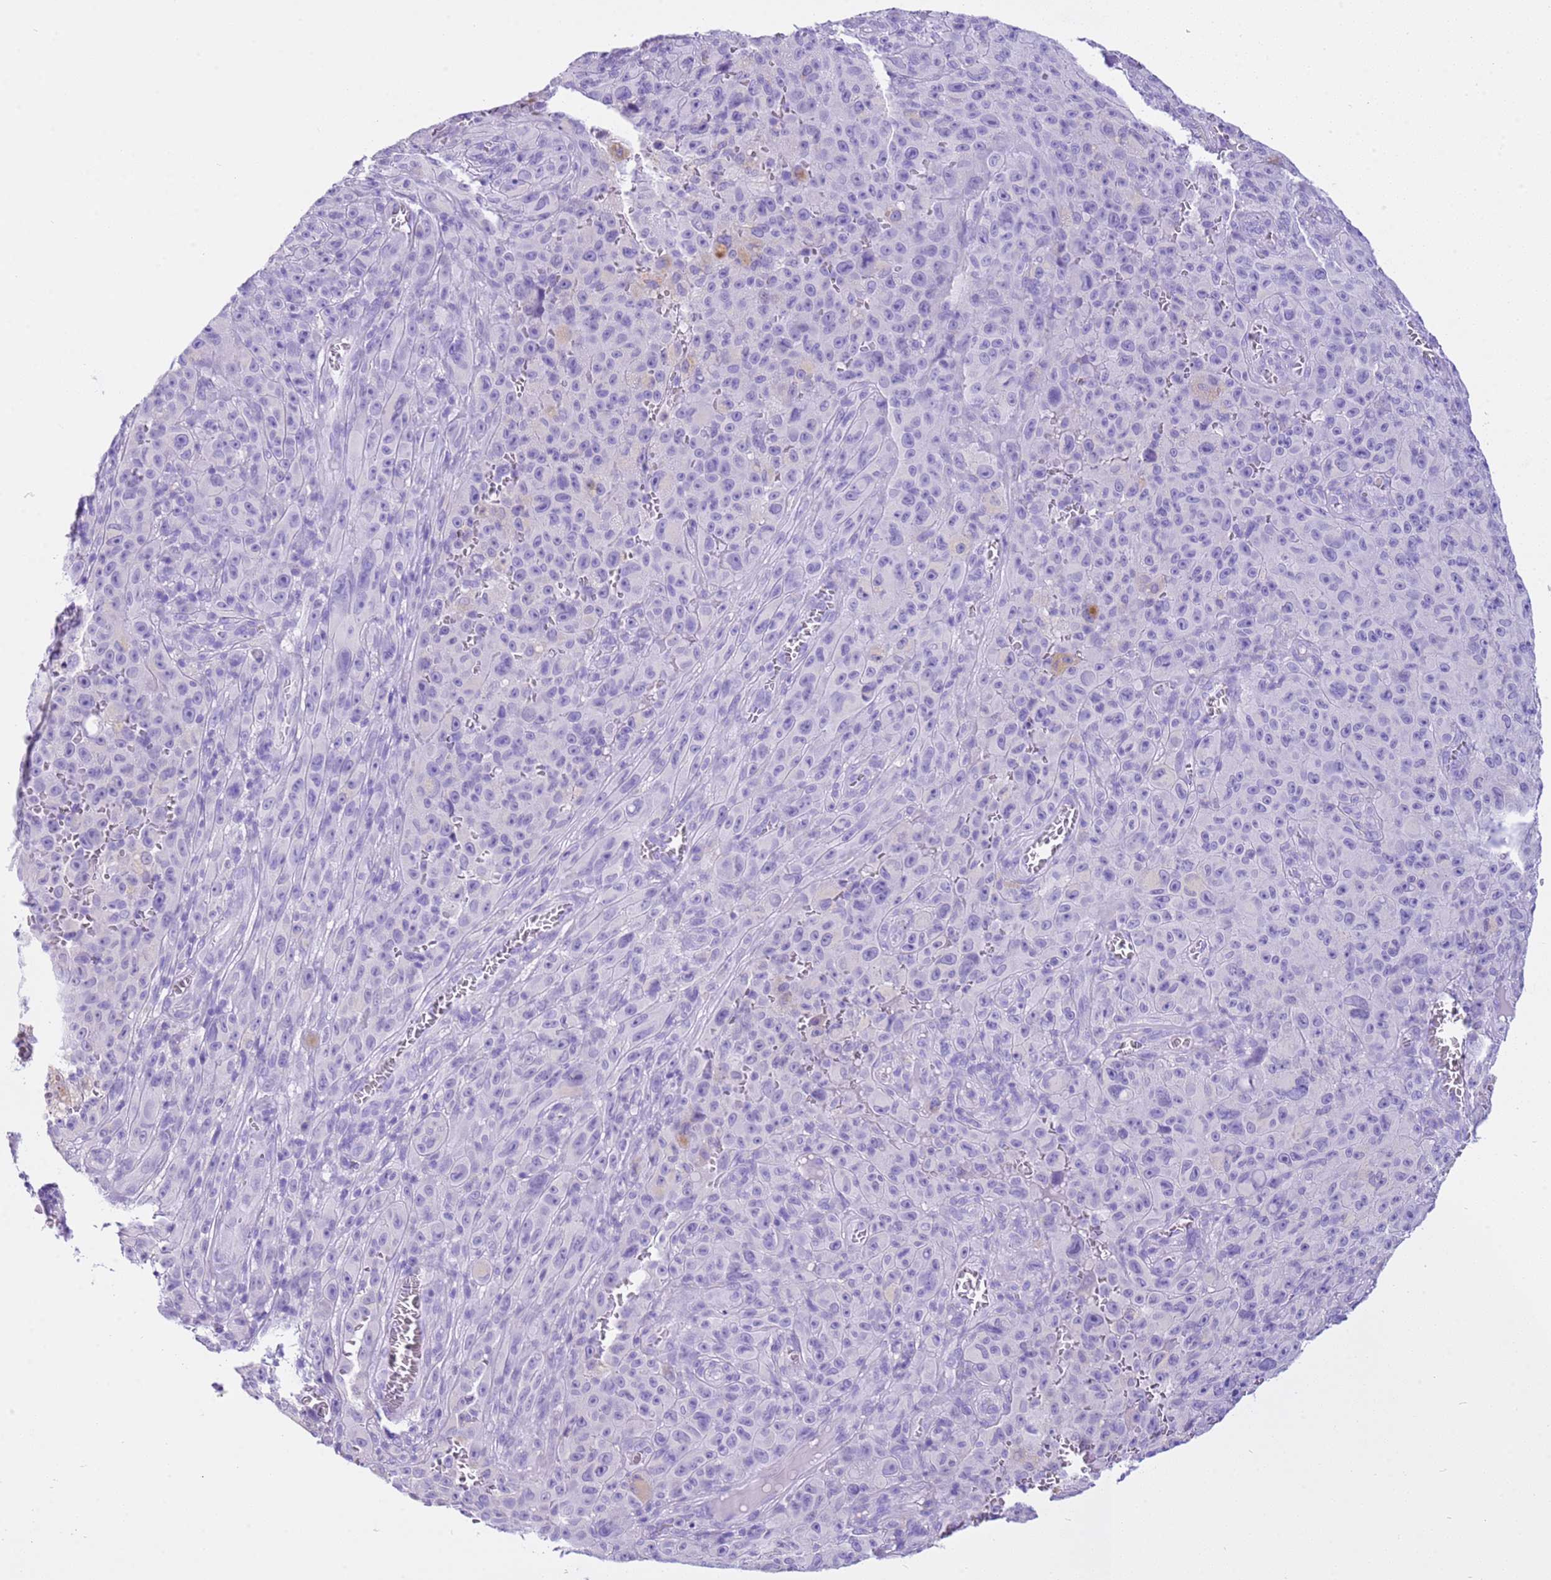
{"staining": {"intensity": "negative", "quantity": "none", "location": "none"}, "tissue": "melanoma", "cell_type": "Tumor cells", "image_type": "cancer", "snomed": [{"axis": "morphology", "description": "Malignant melanoma, NOS"}, {"axis": "topography", "description": "Skin"}], "caption": "DAB immunohistochemical staining of human malignant melanoma demonstrates no significant staining in tumor cells.", "gene": "CPB1", "patient": {"sex": "female", "age": 82}}